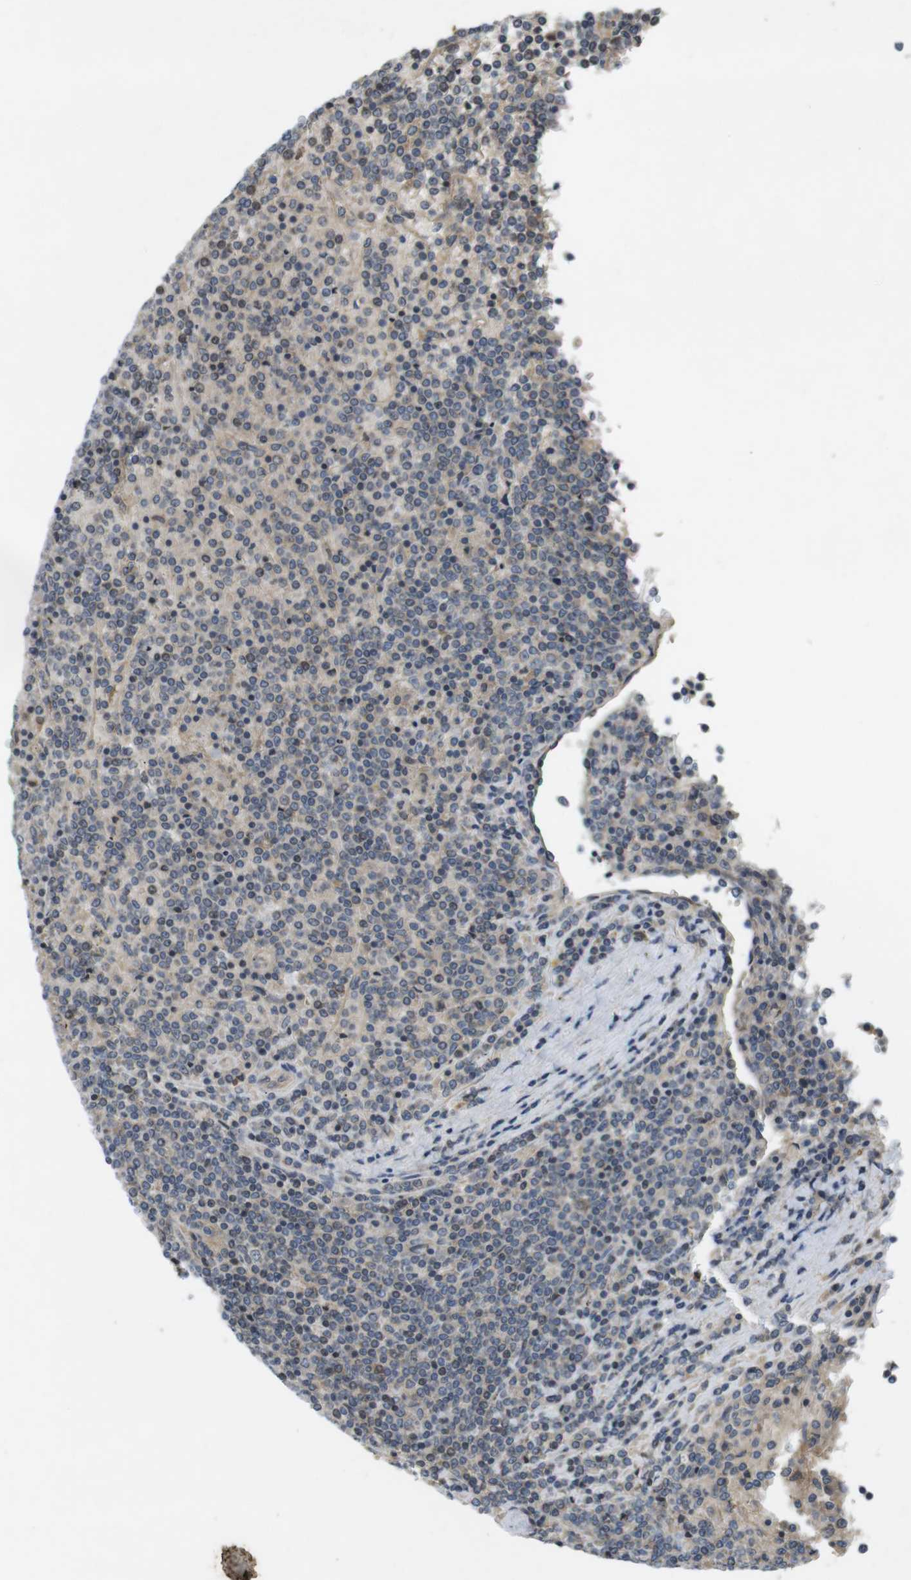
{"staining": {"intensity": "weak", "quantity": "<25%", "location": "cytoplasmic/membranous"}, "tissue": "lymphoma", "cell_type": "Tumor cells", "image_type": "cancer", "snomed": [{"axis": "morphology", "description": "Malignant lymphoma, non-Hodgkin's type, Low grade"}, {"axis": "topography", "description": "Spleen"}], "caption": "The immunohistochemistry histopathology image has no significant expression in tumor cells of low-grade malignant lymphoma, non-Hodgkin's type tissue. (Brightfield microscopy of DAB IHC at high magnification).", "gene": "CLTC", "patient": {"sex": "female", "age": 19}}